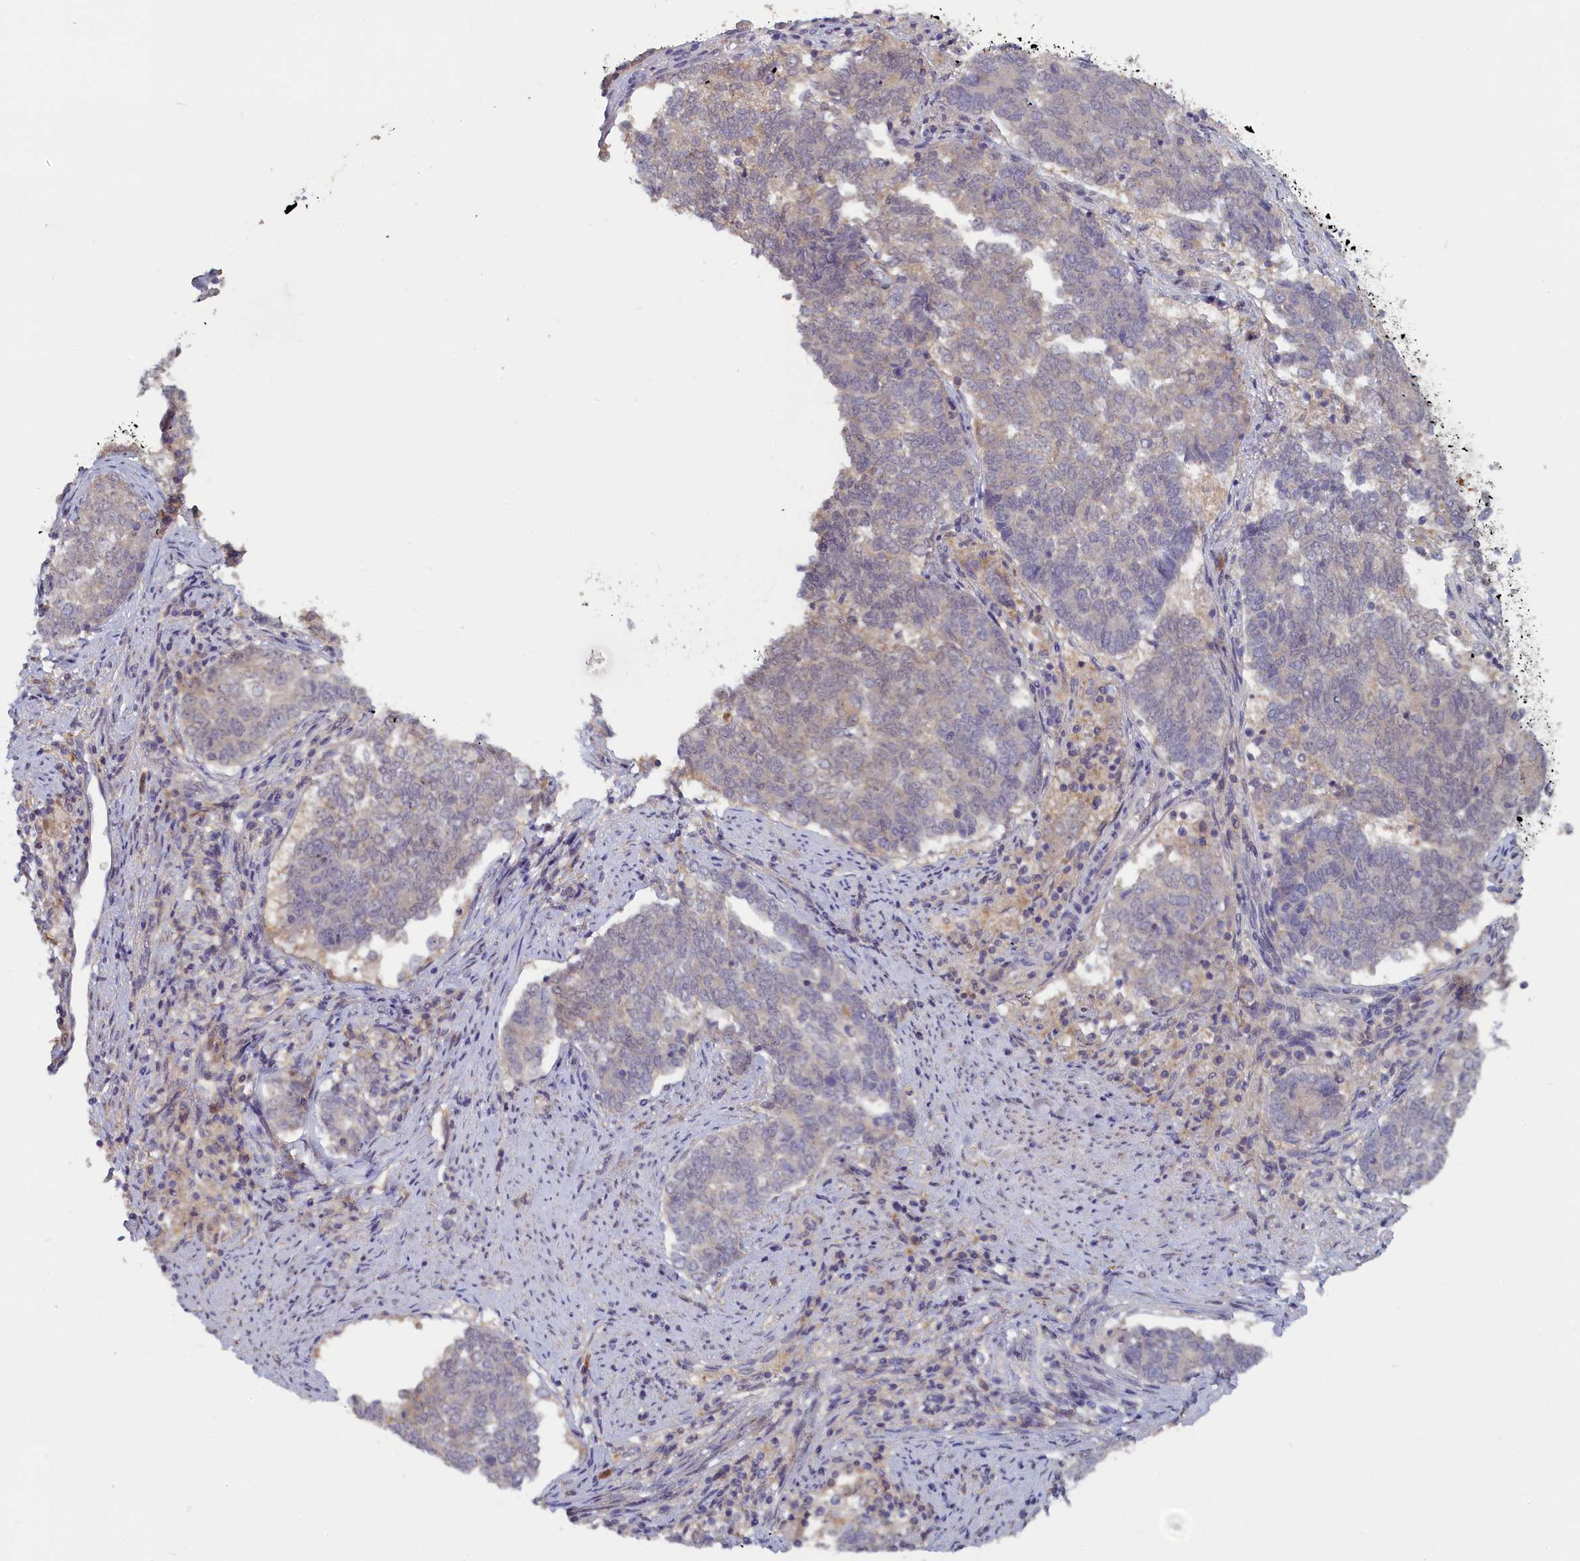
{"staining": {"intensity": "weak", "quantity": "<25%", "location": "cytoplasmic/membranous"}, "tissue": "endometrial cancer", "cell_type": "Tumor cells", "image_type": "cancer", "snomed": [{"axis": "morphology", "description": "Adenocarcinoma, NOS"}, {"axis": "topography", "description": "Endometrium"}], "caption": "IHC micrograph of neoplastic tissue: human adenocarcinoma (endometrial) stained with DAB (3,3'-diaminobenzidine) shows no significant protein positivity in tumor cells.", "gene": "UCHL3", "patient": {"sex": "female", "age": 80}}